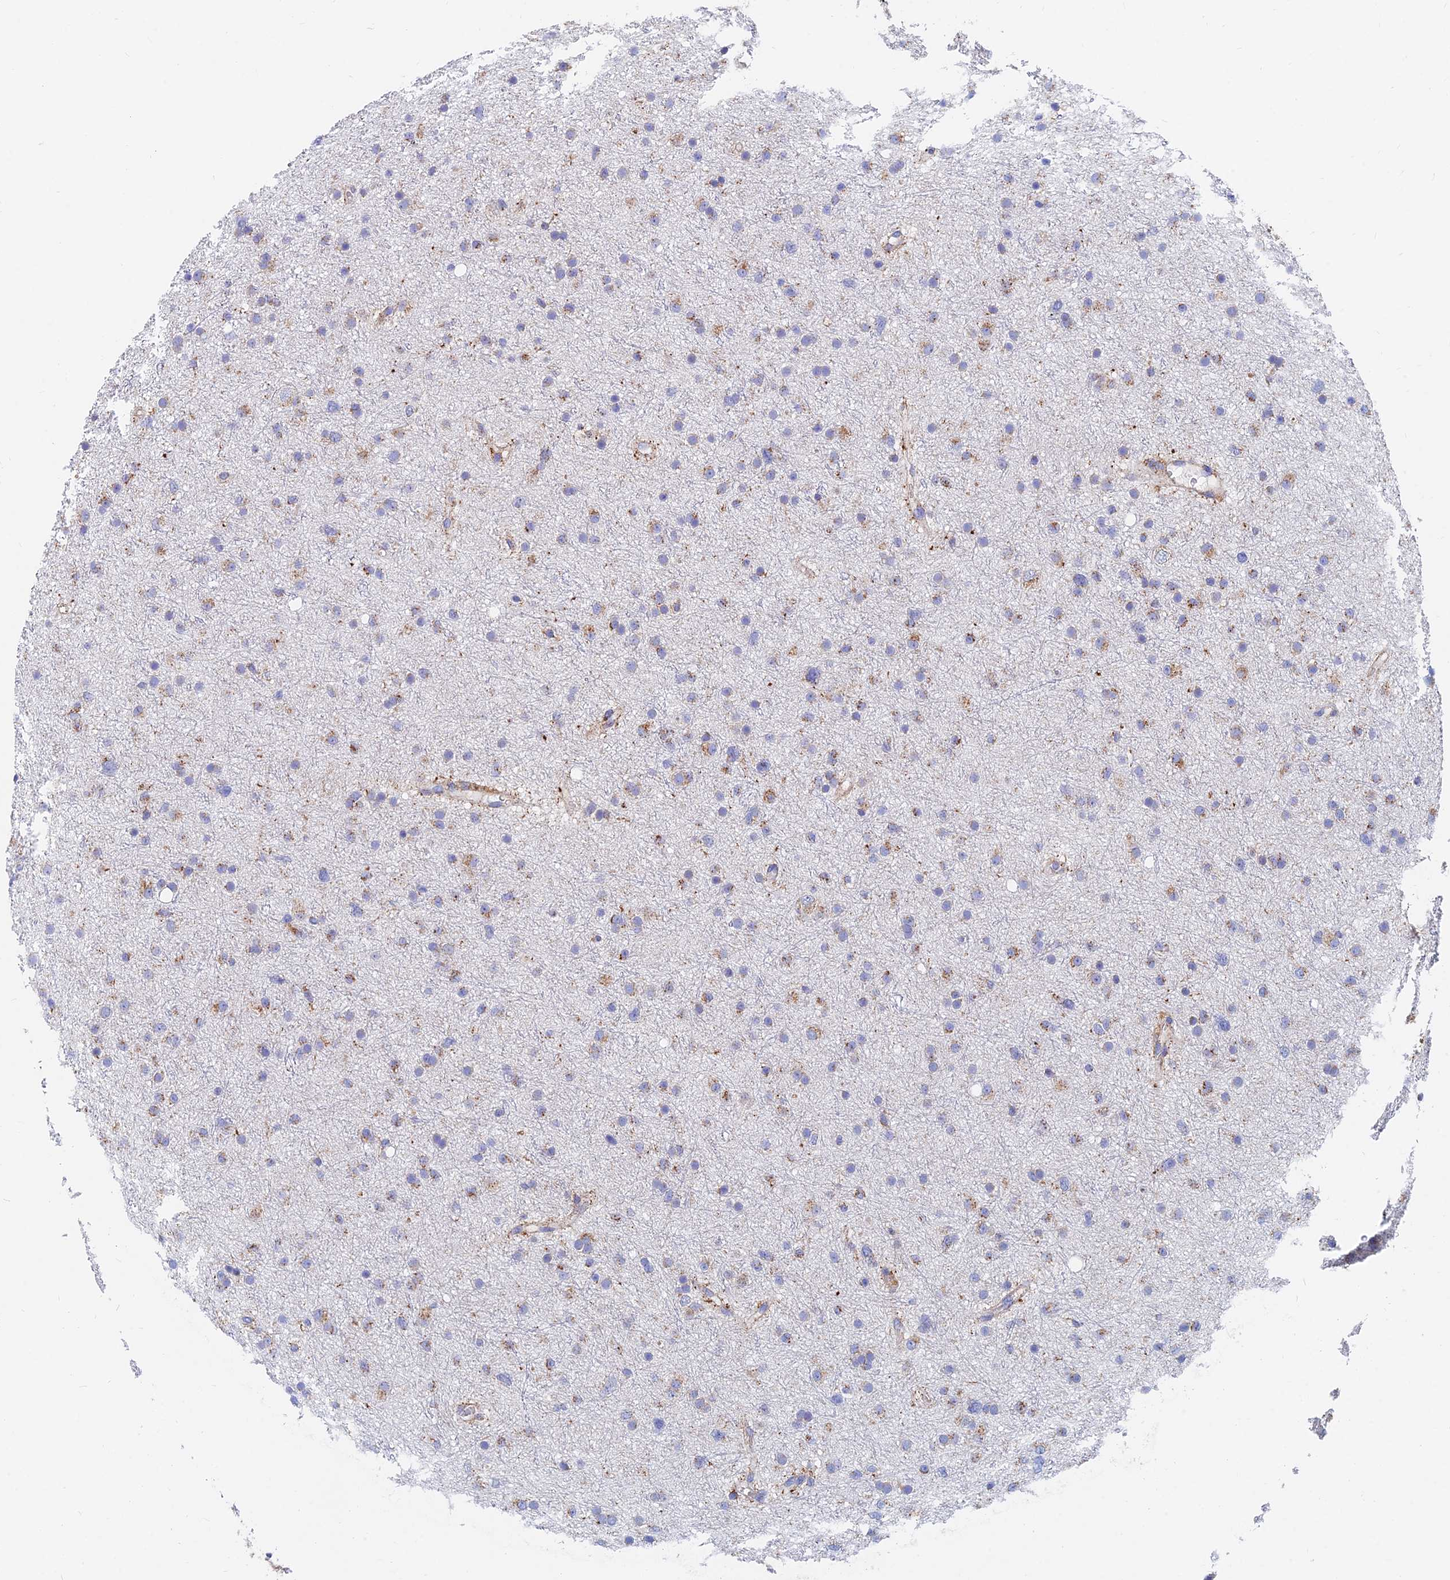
{"staining": {"intensity": "moderate", "quantity": "25%-75%", "location": "cytoplasmic/membranous"}, "tissue": "glioma", "cell_type": "Tumor cells", "image_type": "cancer", "snomed": [{"axis": "morphology", "description": "Glioma, malignant, Low grade"}, {"axis": "topography", "description": "Cerebral cortex"}], "caption": "Glioma tissue shows moderate cytoplasmic/membranous positivity in approximately 25%-75% of tumor cells, visualized by immunohistochemistry.", "gene": "SPNS1", "patient": {"sex": "female", "age": 39}}